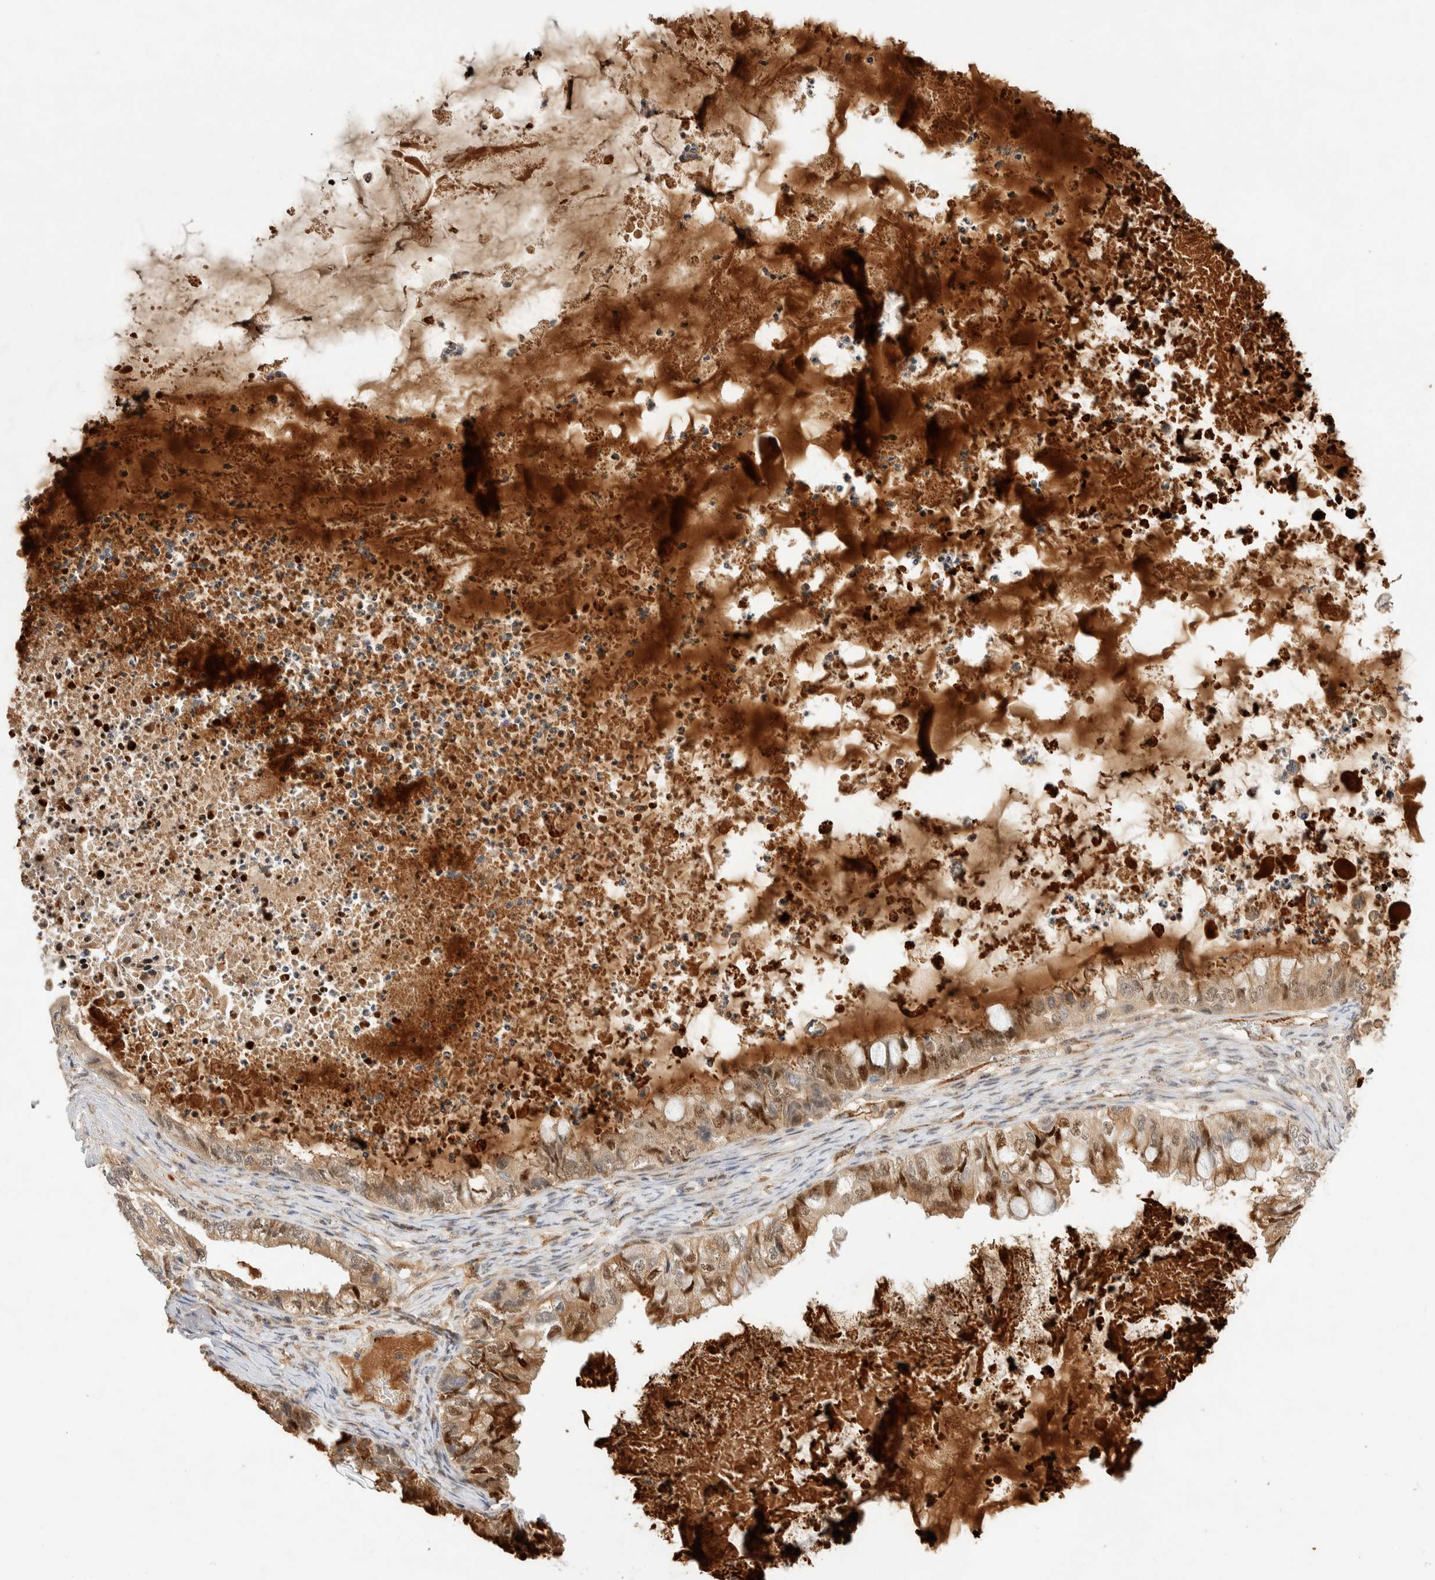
{"staining": {"intensity": "moderate", "quantity": ">75%", "location": "cytoplasmic/membranous,nuclear"}, "tissue": "ovarian cancer", "cell_type": "Tumor cells", "image_type": "cancer", "snomed": [{"axis": "morphology", "description": "Cystadenocarcinoma, mucinous, NOS"}, {"axis": "topography", "description": "Ovary"}], "caption": "Ovarian cancer (mucinous cystadenocarcinoma) stained with a brown dye shows moderate cytoplasmic/membranous and nuclear positive staining in approximately >75% of tumor cells.", "gene": "NSMAF", "patient": {"sex": "female", "age": 80}}